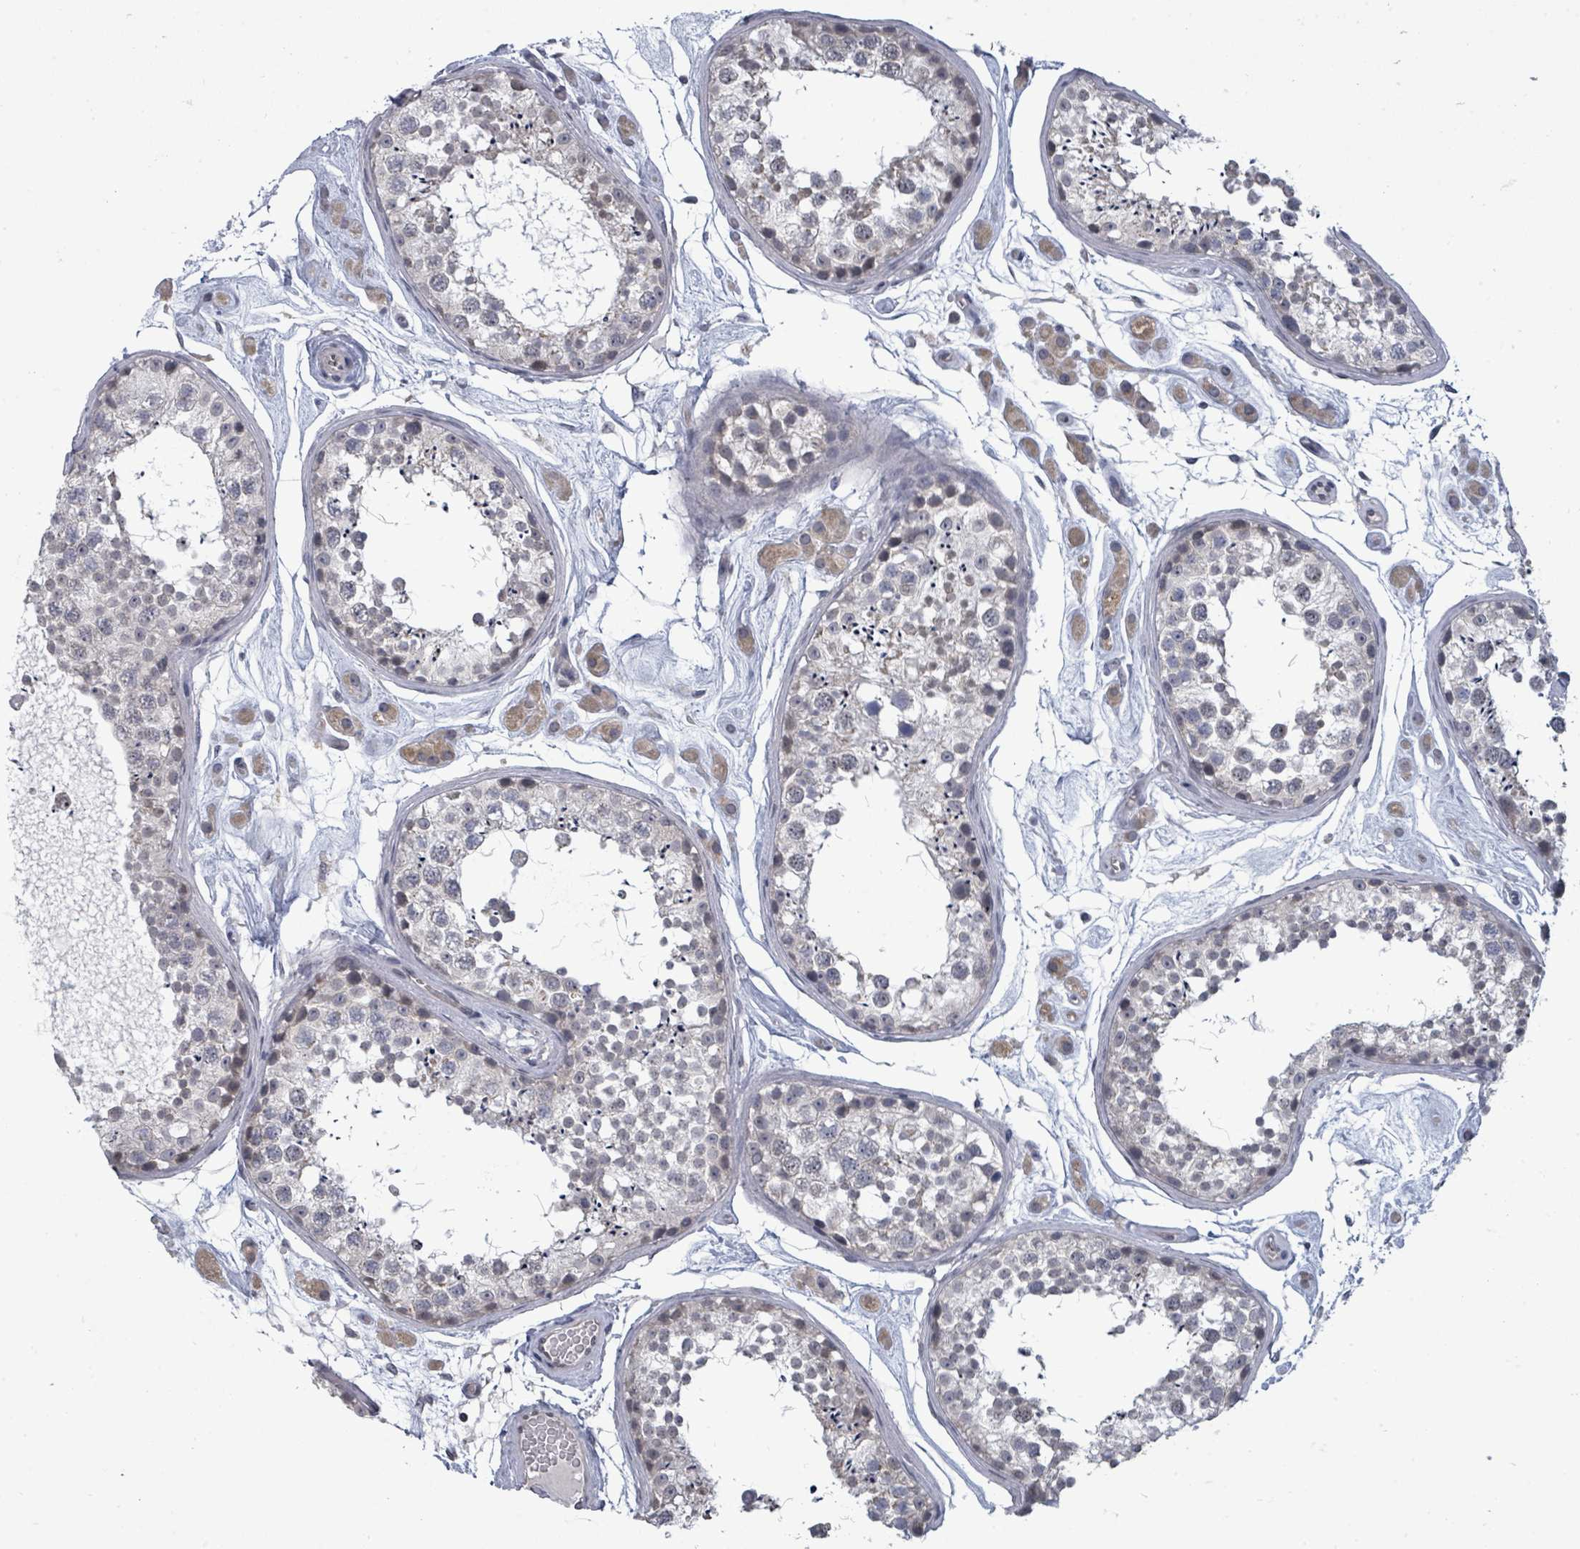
{"staining": {"intensity": "weak", "quantity": "25%-75%", "location": "cytoplasmic/membranous,nuclear"}, "tissue": "testis", "cell_type": "Cells in seminiferous ducts", "image_type": "normal", "snomed": [{"axis": "morphology", "description": "Normal tissue, NOS"}, {"axis": "topography", "description": "Testis"}], "caption": "Immunohistochemical staining of normal testis reveals 25%-75% levels of weak cytoplasmic/membranous,nuclear protein staining in about 25%-75% of cells in seminiferous ducts. (DAB IHC, brown staining for protein, blue staining for nuclei).", "gene": "ASB12", "patient": {"sex": "male", "age": 25}}